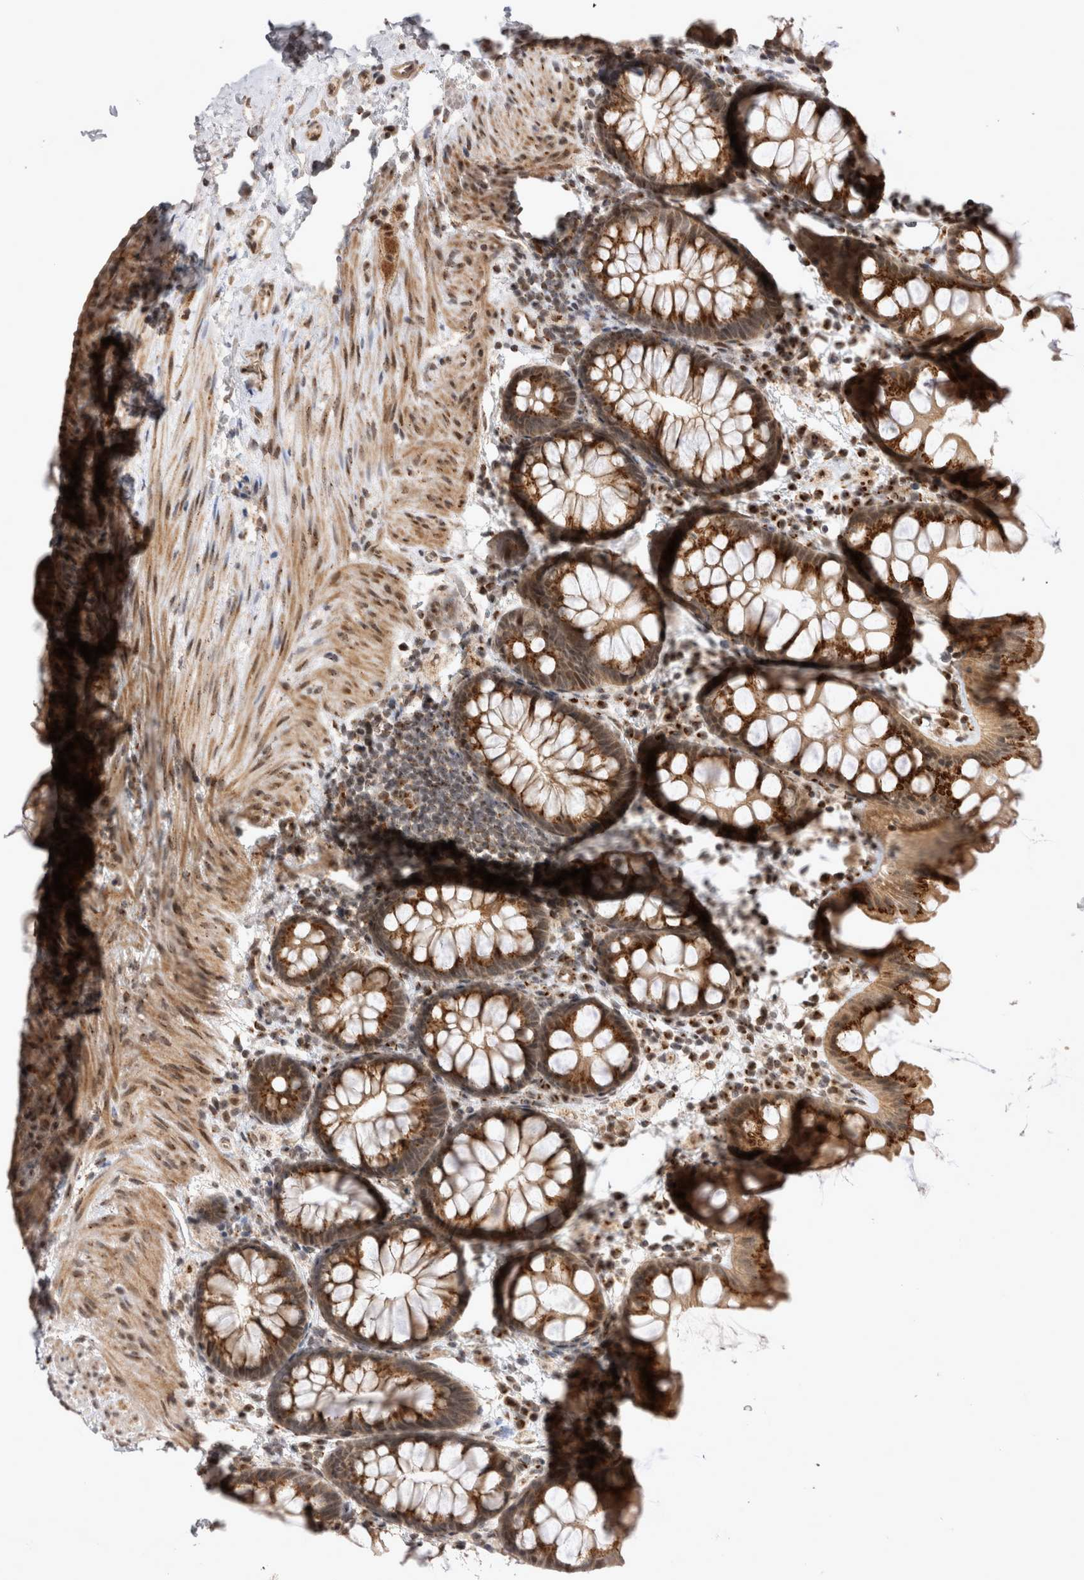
{"staining": {"intensity": "weak", "quantity": ">75%", "location": "cytoplasmic/membranous,nuclear"}, "tissue": "colon", "cell_type": "Endothelial cells", "image_type": "normal", "snomed": [{"axis": "morphology", "description": "Normal tissue, NOS"}, {"axis": "topography", "description": "Colon"}], "caption": "The histopathology image reveals immunohistochemical staining of benign colon. There is weak cytoplasmic/membranous,nuclear positivity is seen in about >75% of endothelial cells.", "gene": "TMEM65", "patient": {"sex": "female", "age": 62}}